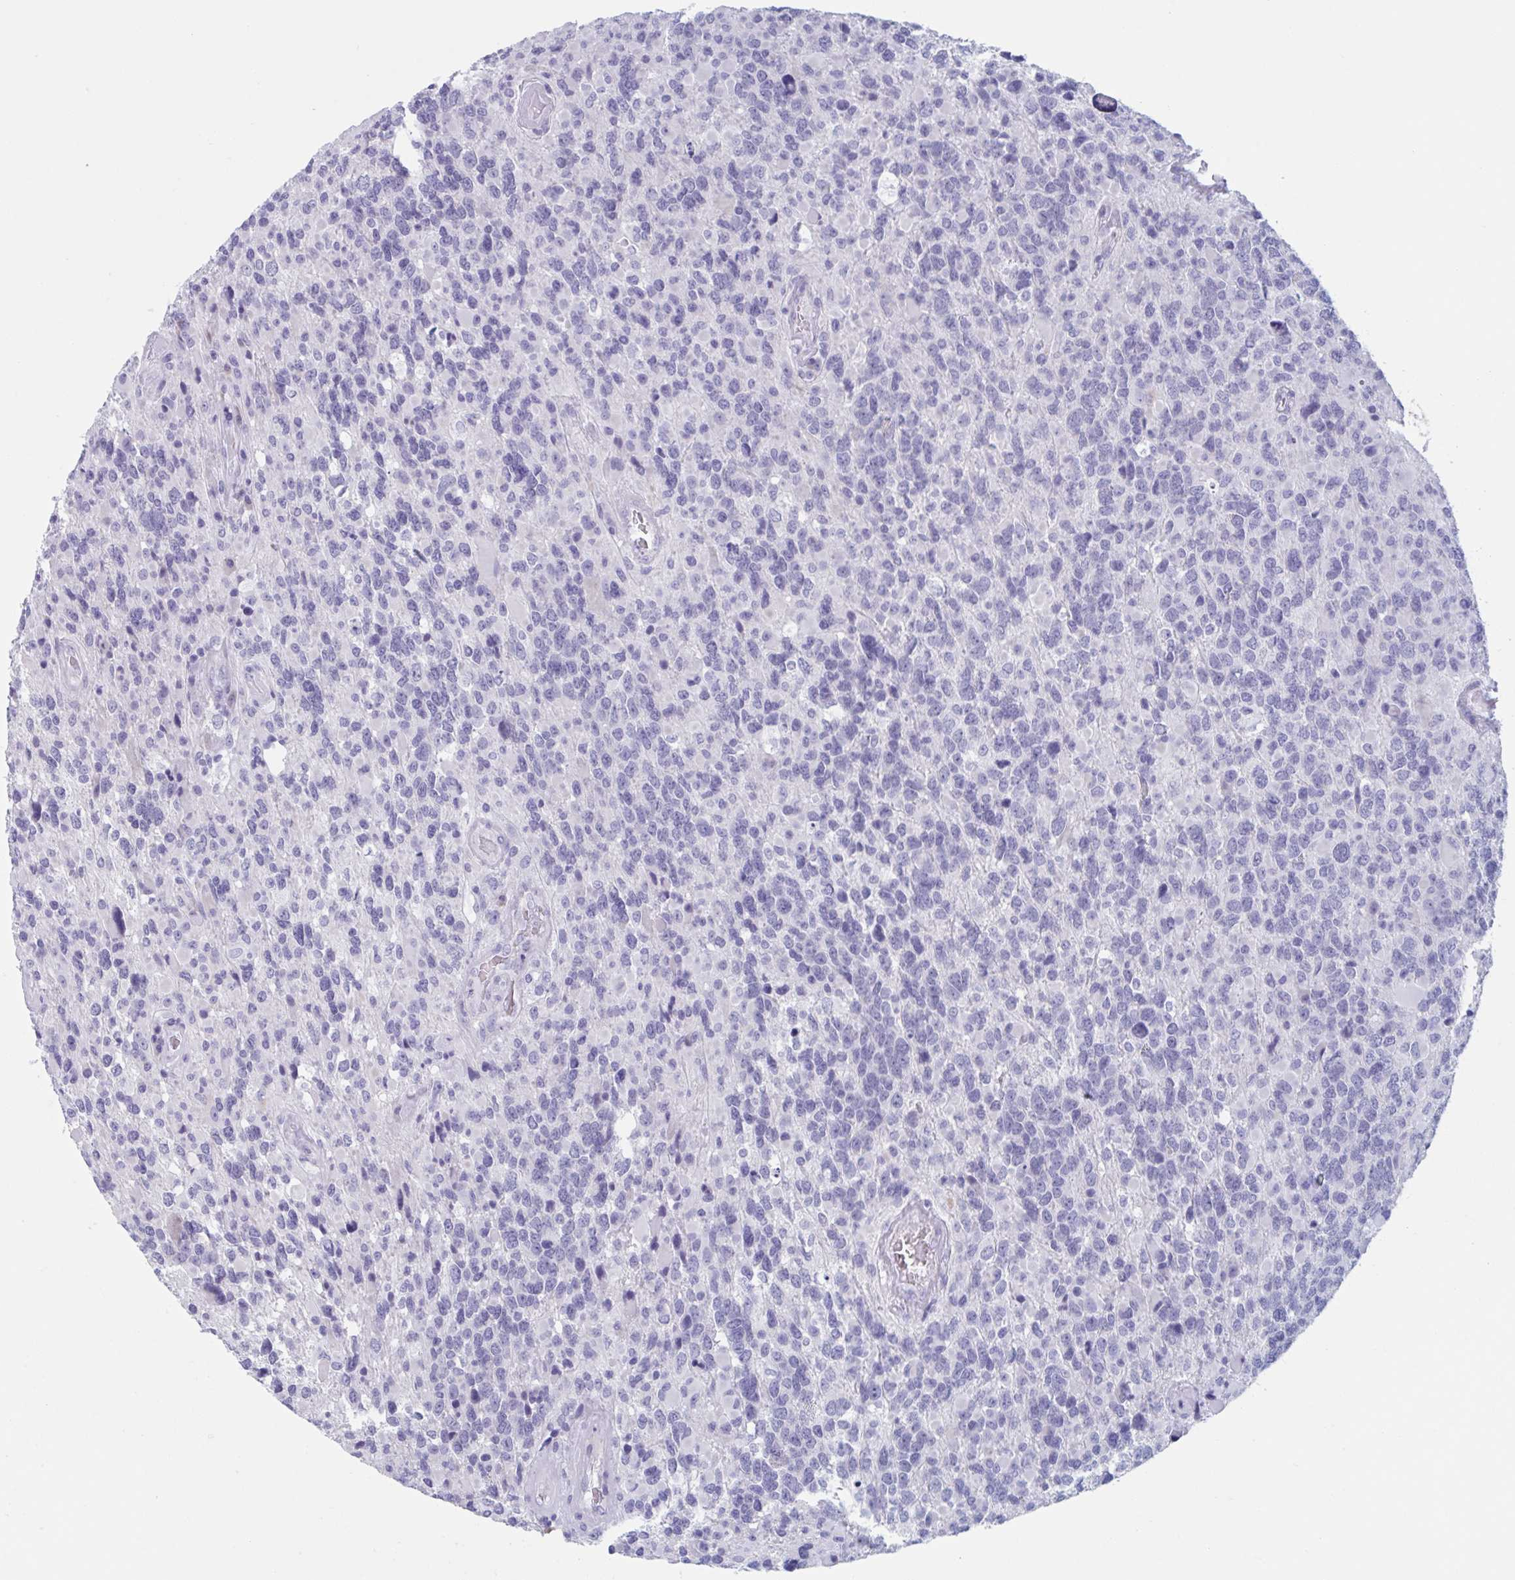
{"staining": {"intensity": "negative", "quantity": "none", "location": "none"}, "tissue": "glioma", "cell_type": "Tumor cells", "image_type": "cancer", "snomed": [{"axis": "morphology", "description": "Glioma, malignant, High grade"}, {"axis": "topography", "description": "Brain"}], "caption": "Glioma was stained to show a protein in brown. There is no significant staining in tumor cells.", "gene": "HSD11B2", "patient": {"sex": "female", "age": 40}}